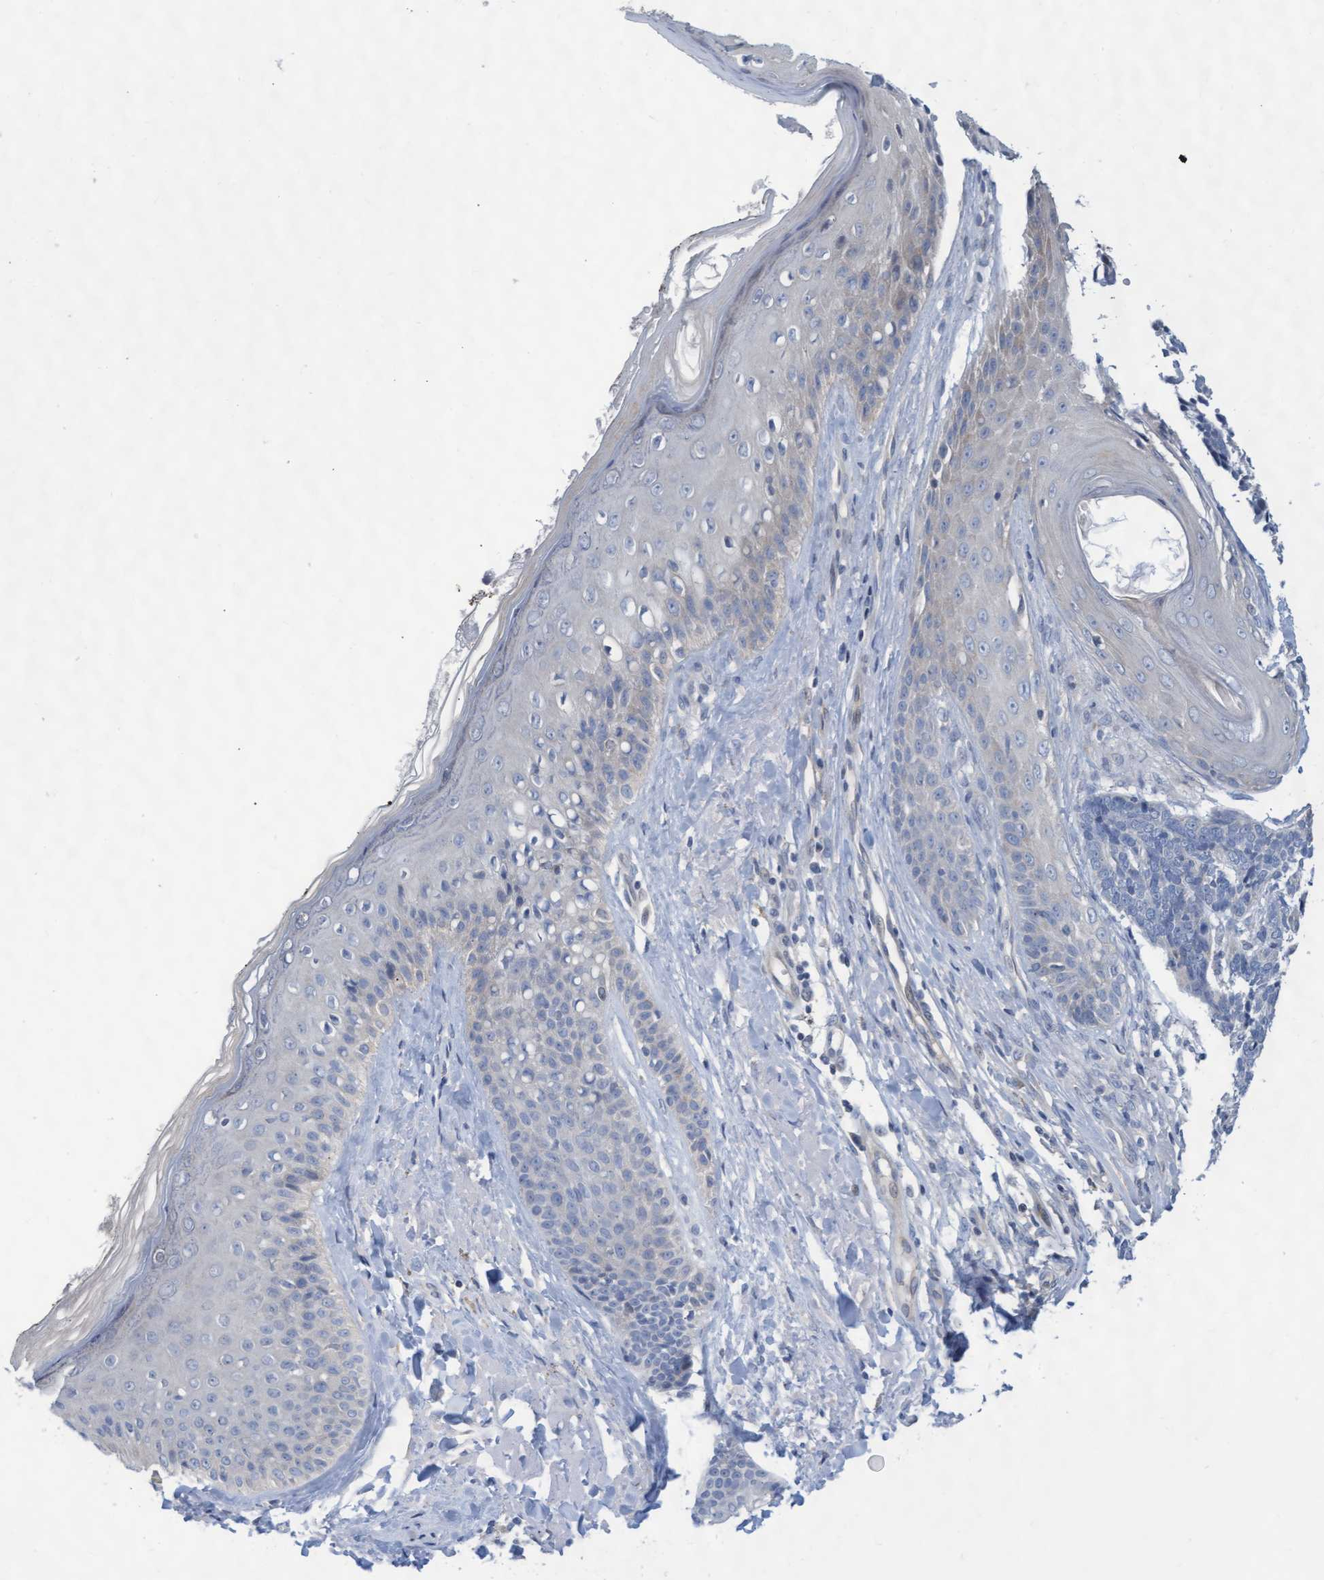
{"staining": {"intensity": "negative", "quantity": "none", "location": "none"}, "tissue": "skin cancer", "cell_type": "Tumor cells", "image_type": "cancer", "snomed": [{"axis": "morphology", "description": "Basal cell carcinoma"}, {"axis": "topography", "description": "Skin"}], "caption": "The photomicrograph exhibits no significant positivity in tumor cells of skin cancer. Nuclei are stained in blue.", "gene": "ABCF2", "patient": {"sex": "male", "age": 84}}